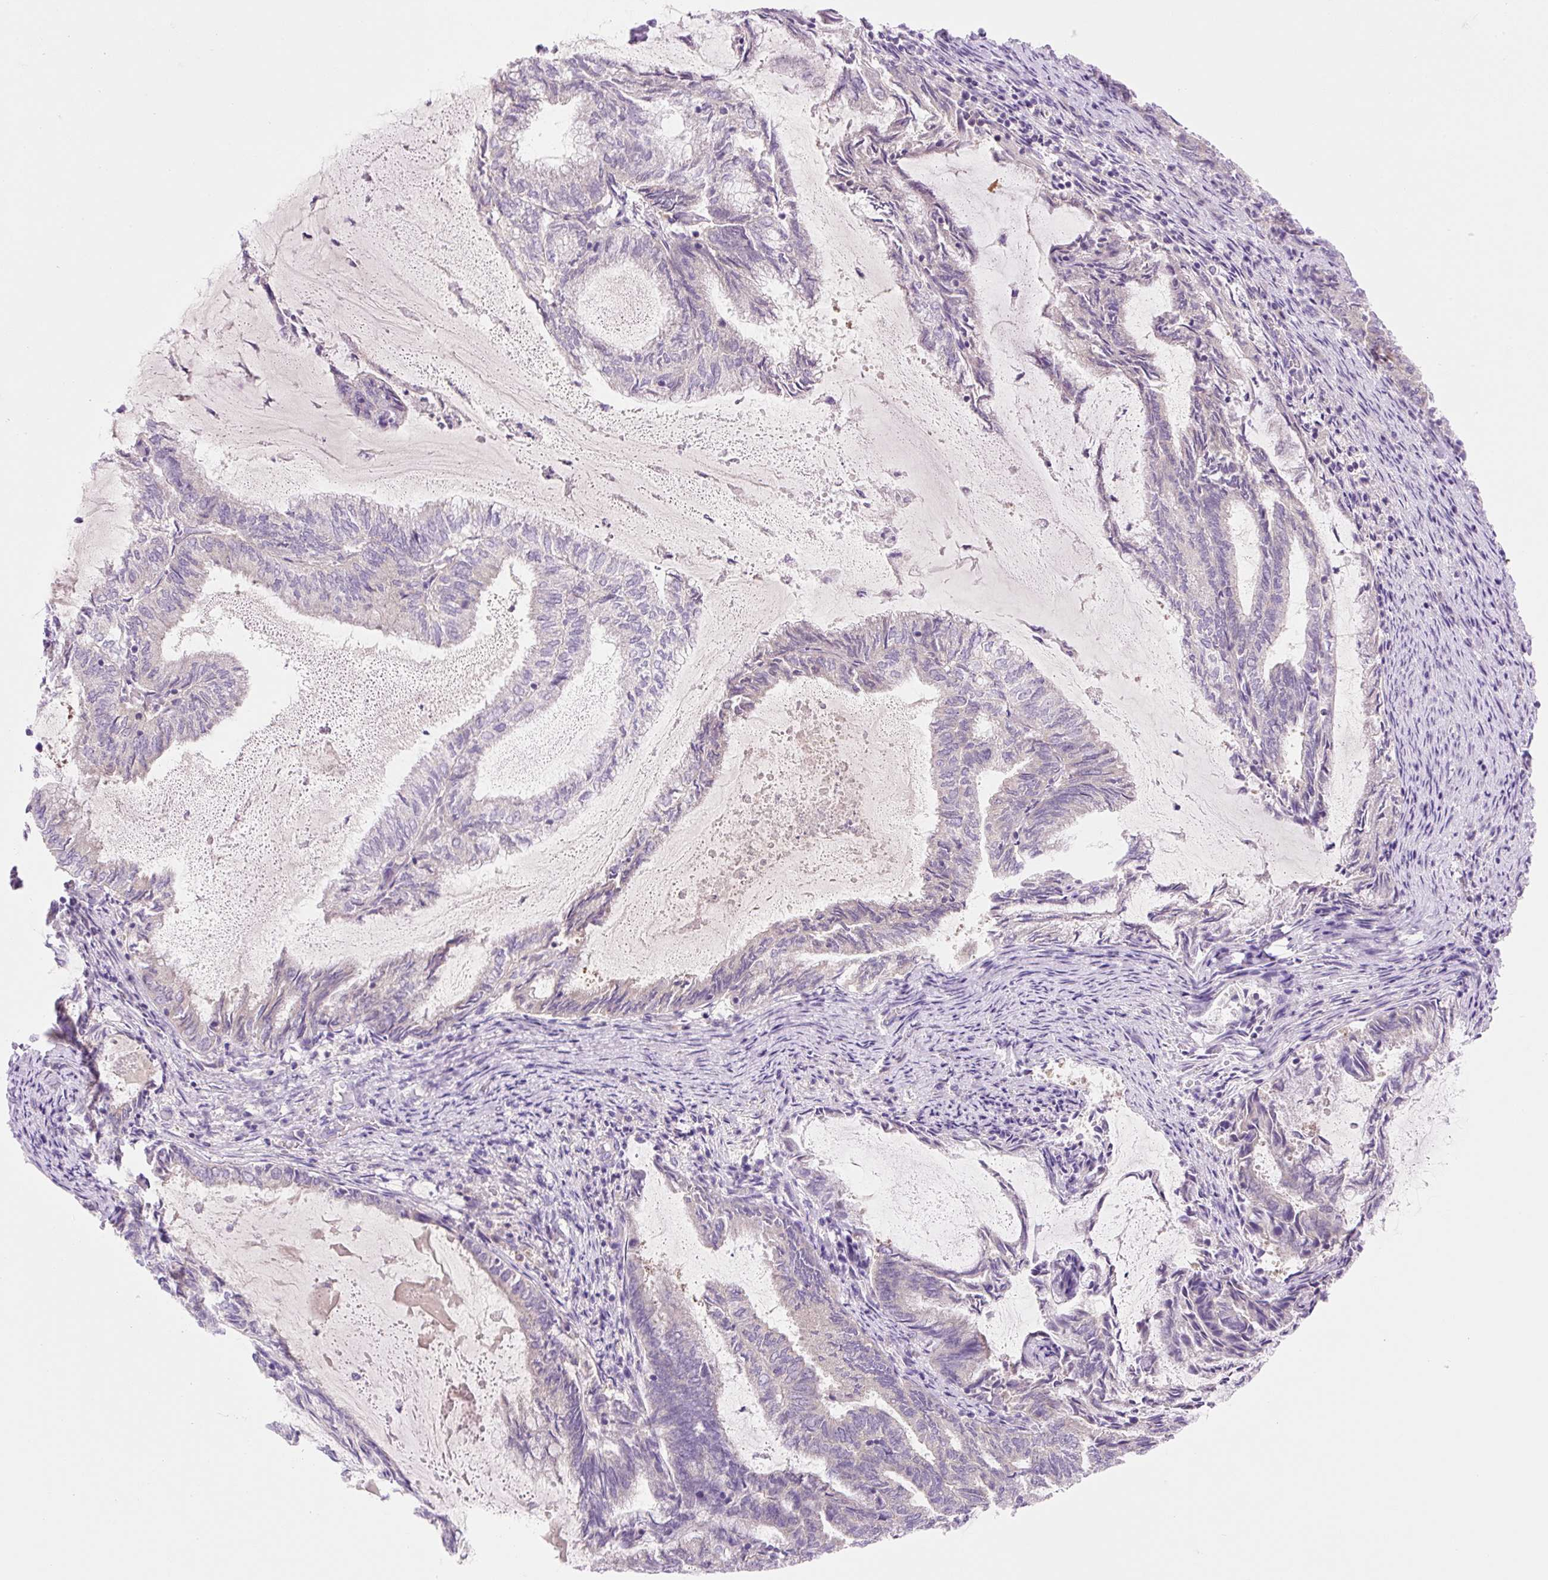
{"staining": {"intensity": "negative", "quantity": "none", "location": "none"}, "tissue": "endometrial cancer", "cell_type": "Tumor cells", "image_type": "cancer", "snomed": [{"axis": "morphology", "description": "Adenocarcinoma, NOS"}, {"axis": "topography", "description": "Endometrium"}], "caption": "A high-resolution photomicrograph shows IHC staining of adenocarcinoma (endometrial), which exhibits no significant expression in tumor cells.", "gene": "CELF6", "patient": {"sex": "female", "age": 80}}